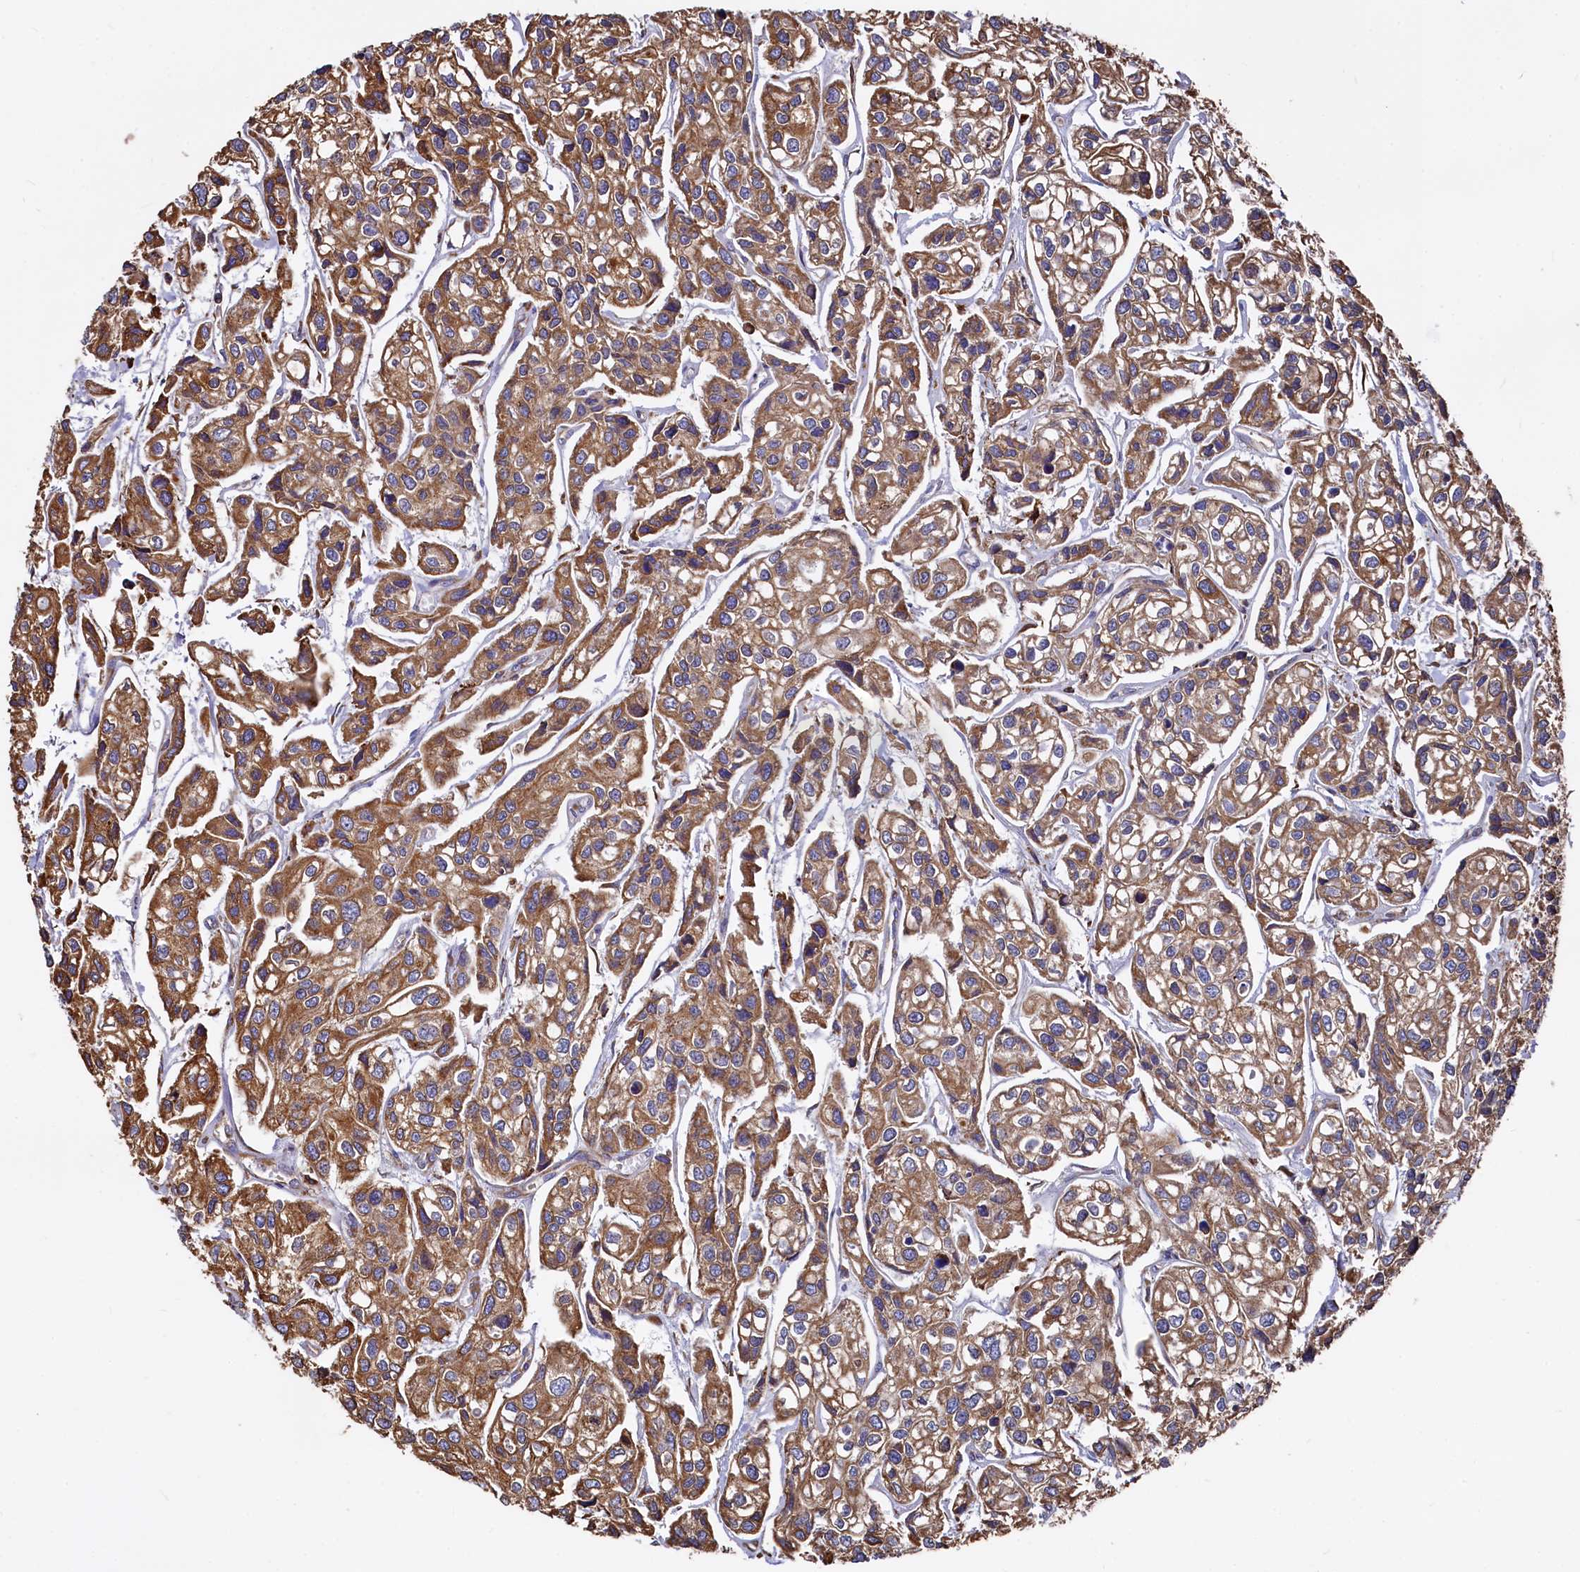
{"staining": {"intensity": "strong", "quantity": ">75%", "location": "cytoplasmic/membranous"}, "tissue": "urothelial cancer", "cell_type": "Tumor cells", "image_type": "cancer", "snomed": [{"axis": "morphology", "description": "Urothelial carcinoma, High grade"}, {"axis": "topography", "description": "Urinary bladder"}], "caption": "Tumor cells demonstrate high levels of strong cytoplasmic/membranous positivity in approximately >75% of cells in human urothelial cancer.", "gene": "NEURL1B", "patient": {"sex": "male", "age": 67}}